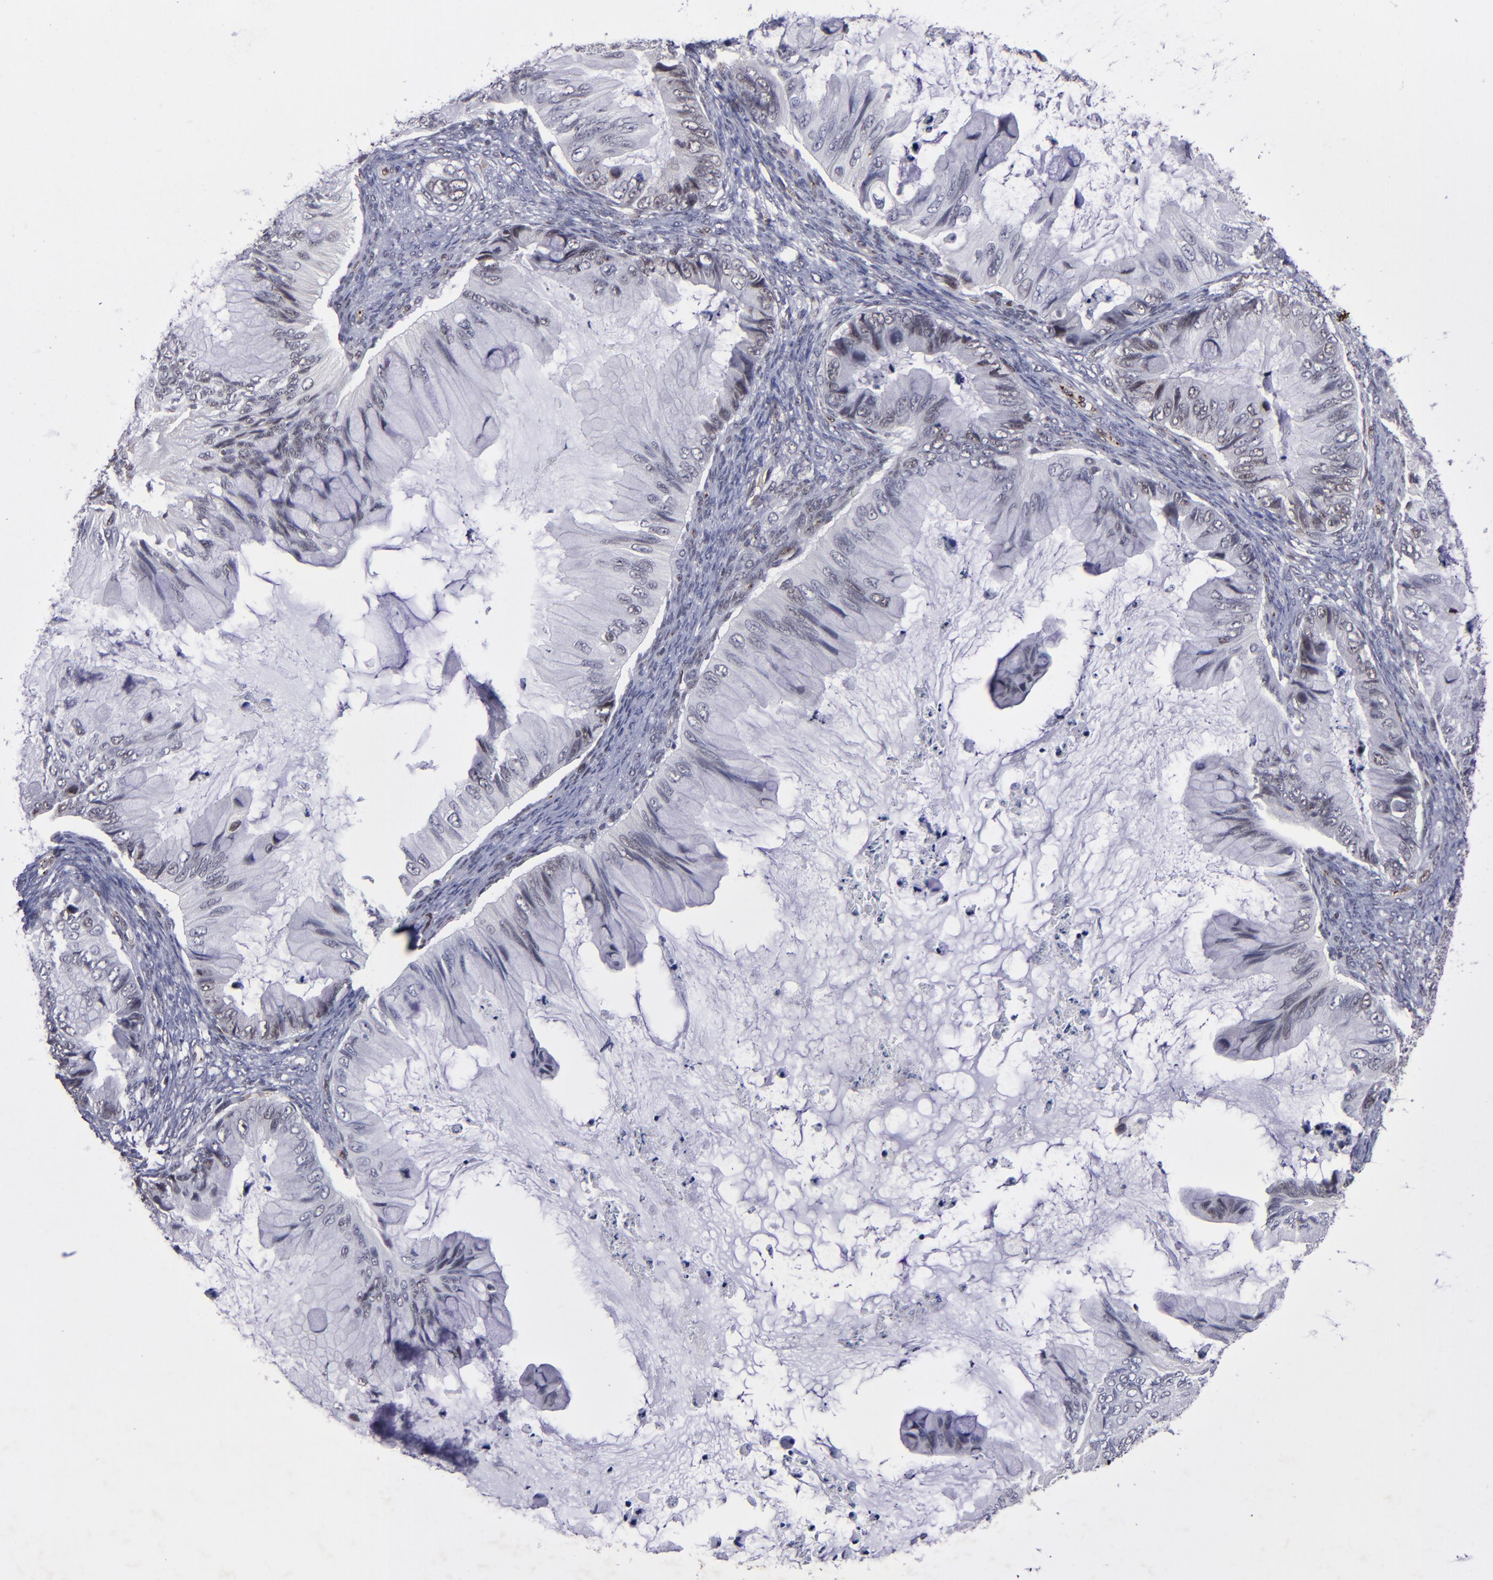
{"staining": {"intensity": "weak", "quantity": "<25%", "location": "nuclear"}, "tissue": "ovarian cancer", "cell_type": "Tumor cells", "image_type": "cancer", "snomed": [{"axis": "morphology", "description": "Cystadenocarcinoma, mucinous, NOS"}, {"axis": "topography", "description": "Ovary"}], "caption": "This is an IHC image of ovarian cancer (mucinous cystadenocarcinoma). There is no expression in tumor cells.", "gene": "MGMT", "patient": {"sex": "female", "age": 36}}